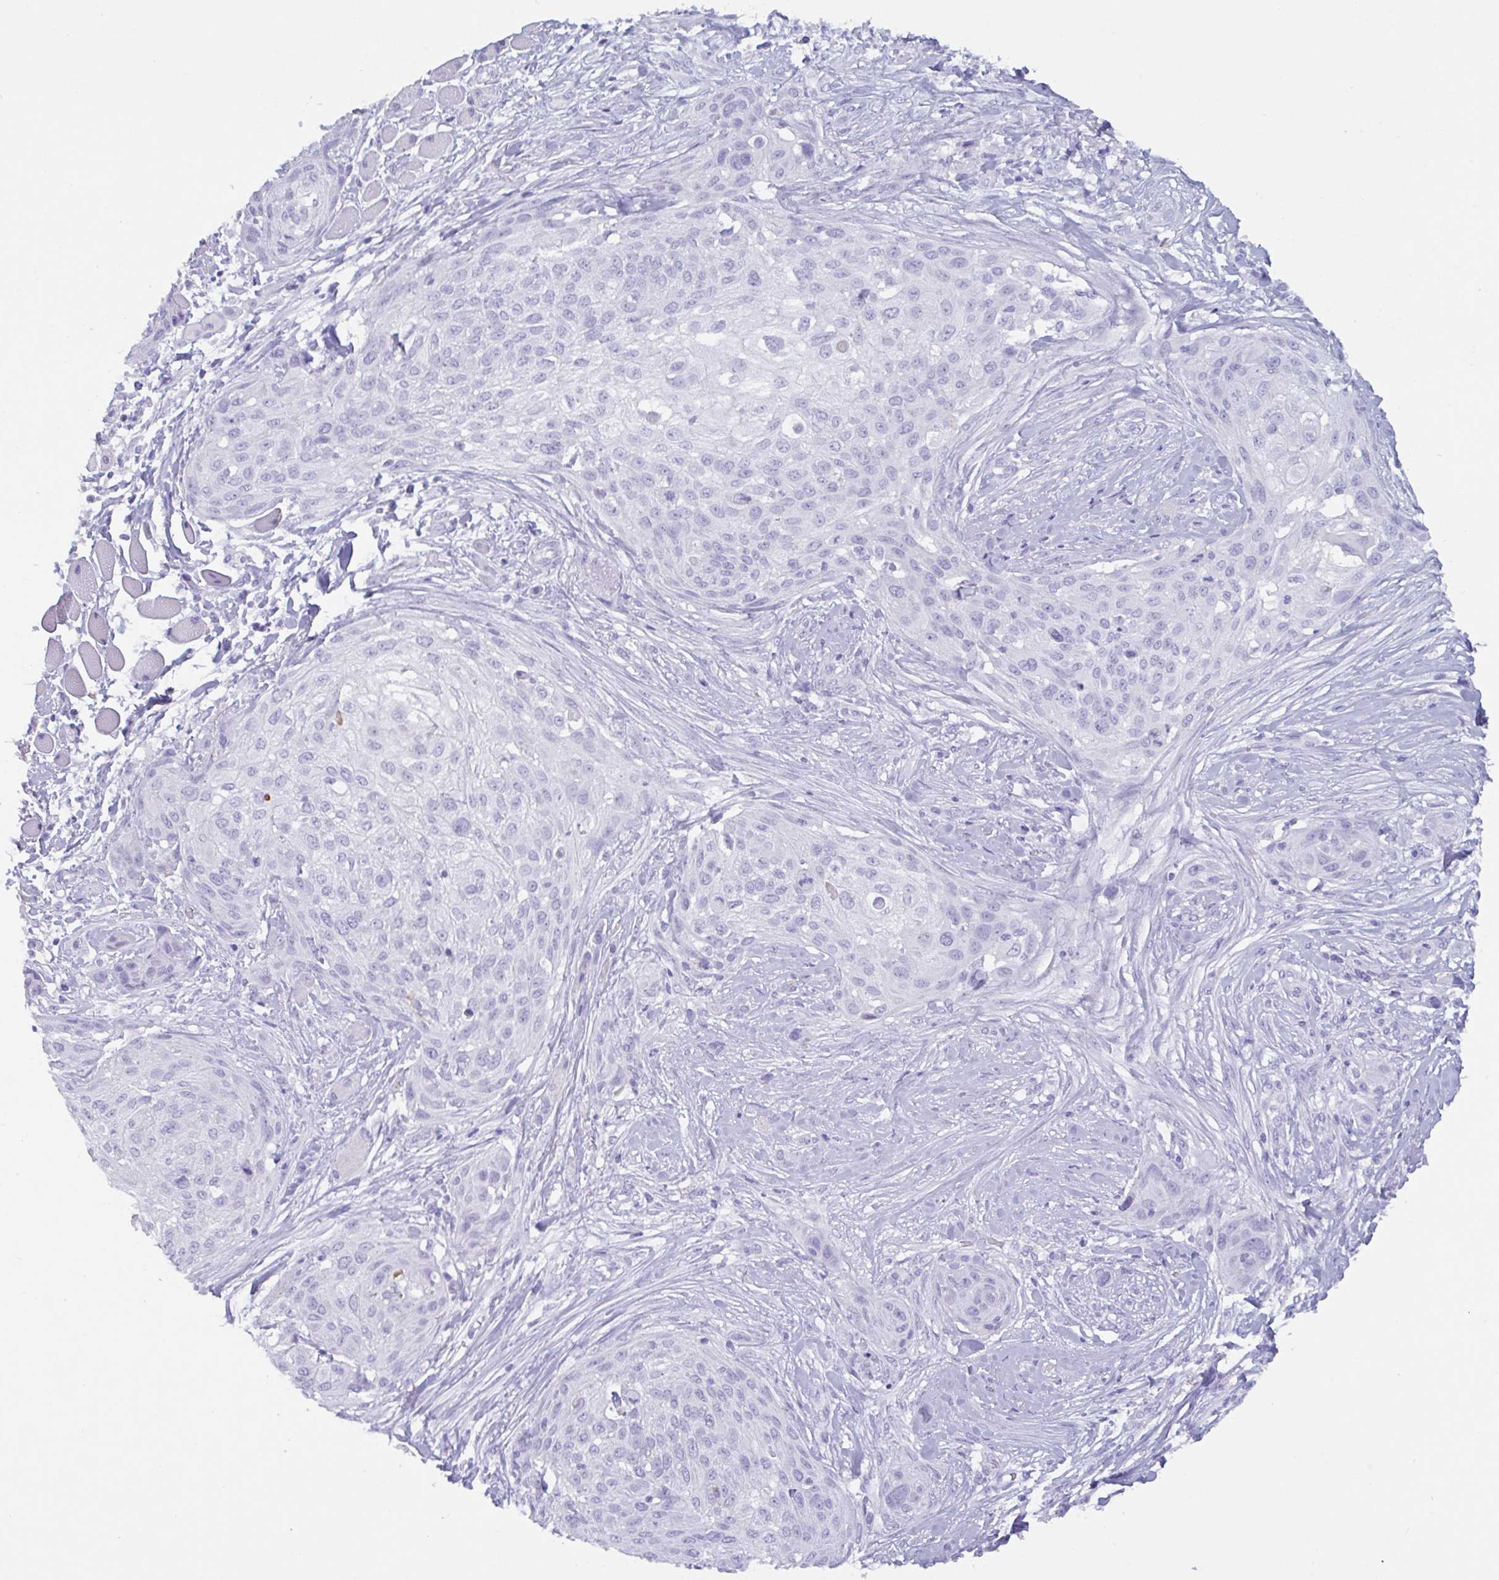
{"staining": {"intensity": "negative", "quantity": "none", "location": "none"}, "tissue": "skin cancer", "cell_type": "Tumor cells", "image_type": "cancer", "snomed": [{"axis": "morphology", "description": "Squamous cell carcinoma, NOS"}, {"axis": "topography", "description": "Skin"}], "caption": "Protein analysis of skin squamous cell carcinoma displays no significant expression in tumor cells.", "gene": "DTWD2", "patient": {"sex": "female", "age": 87}}